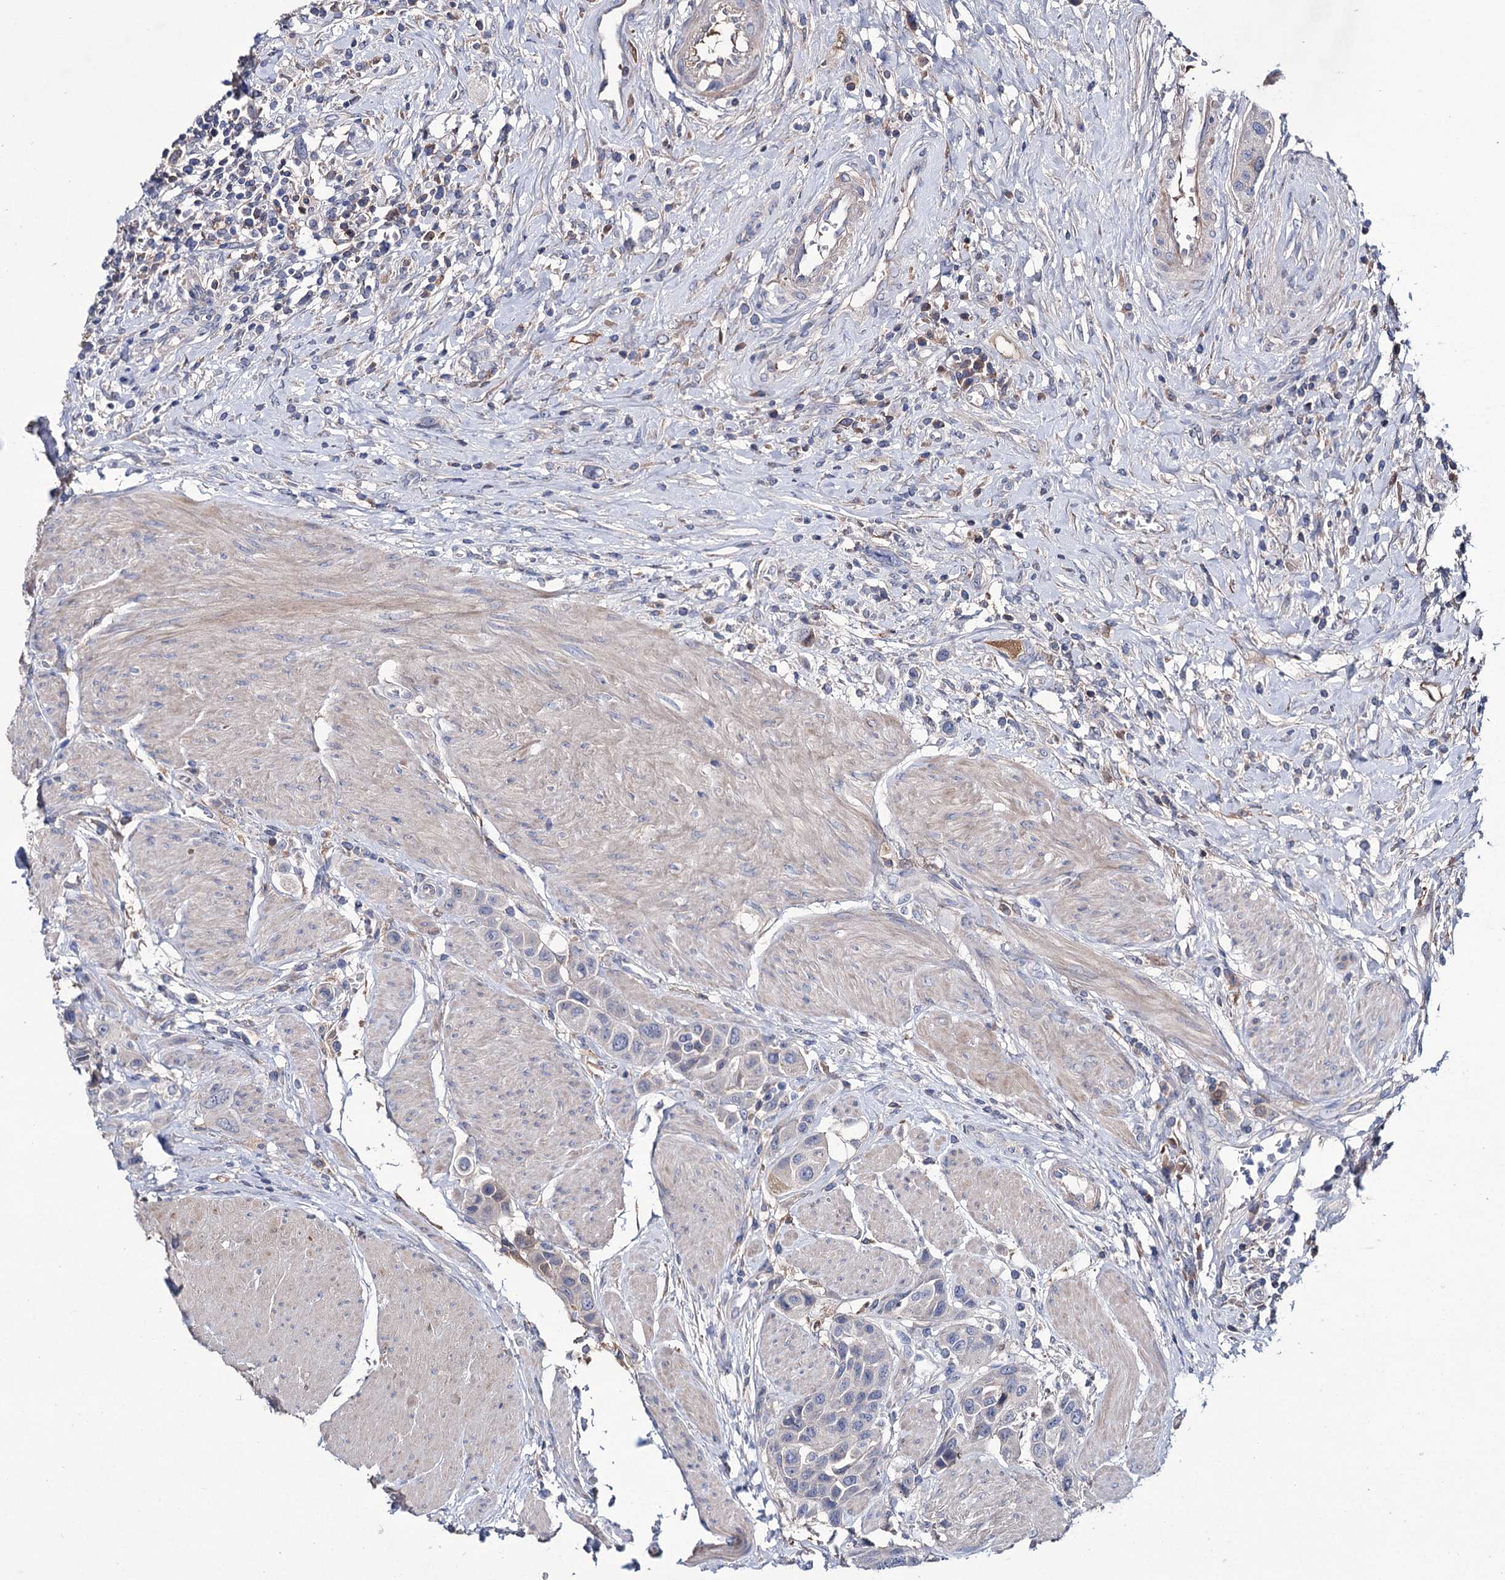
{"staining": {"intensity": "negative", "quantity": "none", "location": "none"}, "tissue": "urothelial cancer", "cell_type": "Tumor cells", "image_type": "cancer", "snomed": [{"axis": "morphology", "description": "Urothelial carcinoma, High grade"}, {"axis": "topography", "description": "Urinary bladder"}], "caption": "This is an immunohistochemistry photomicrograph of human urothelial cancer. There is no positivity in tumor cells.", "gene": "PPP1R32", "patient": {"sex": "male", "age": 50}}